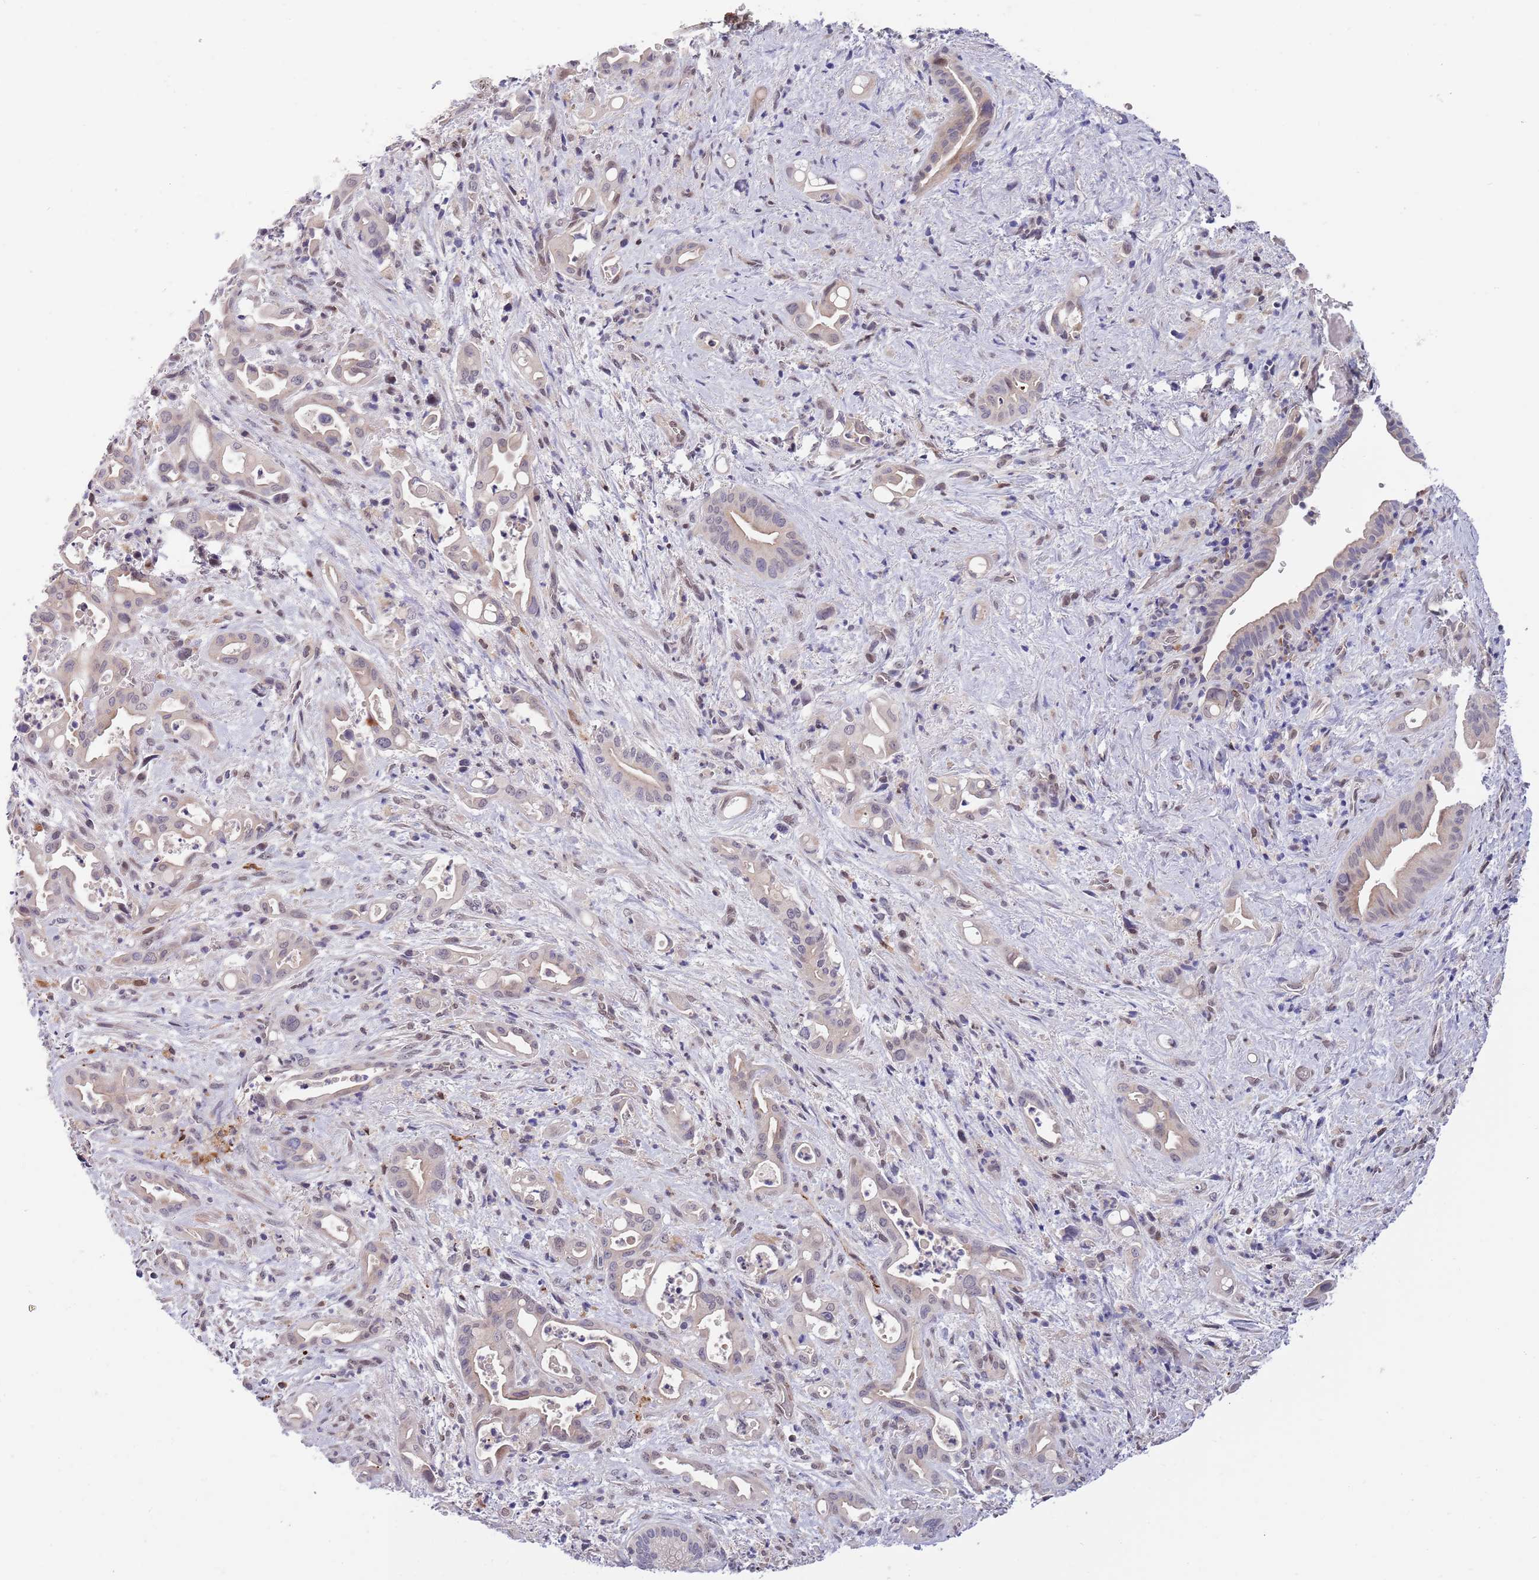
{"staining": {"intensity": "weak", "quantity": "25%-75%", "location": "cytoplasmic/membranous,nuclear"}, "tissue": "liver cancer", "cell_type": "Tumor cells", "image_type": "cancer", "snomed": [{"axis": "morphology", "description": "Cholangiocarcinoma"}, {"axis": "topography", "description": "Liver"}], "caption": "A low amount of weak cytoplasmic/membranous and nuclear positivity is present in about 25%-75% of tumor cells in liver cancer tissue.", "gene": "NLRP6", "patient": {"sex": "female", "age": 68}}